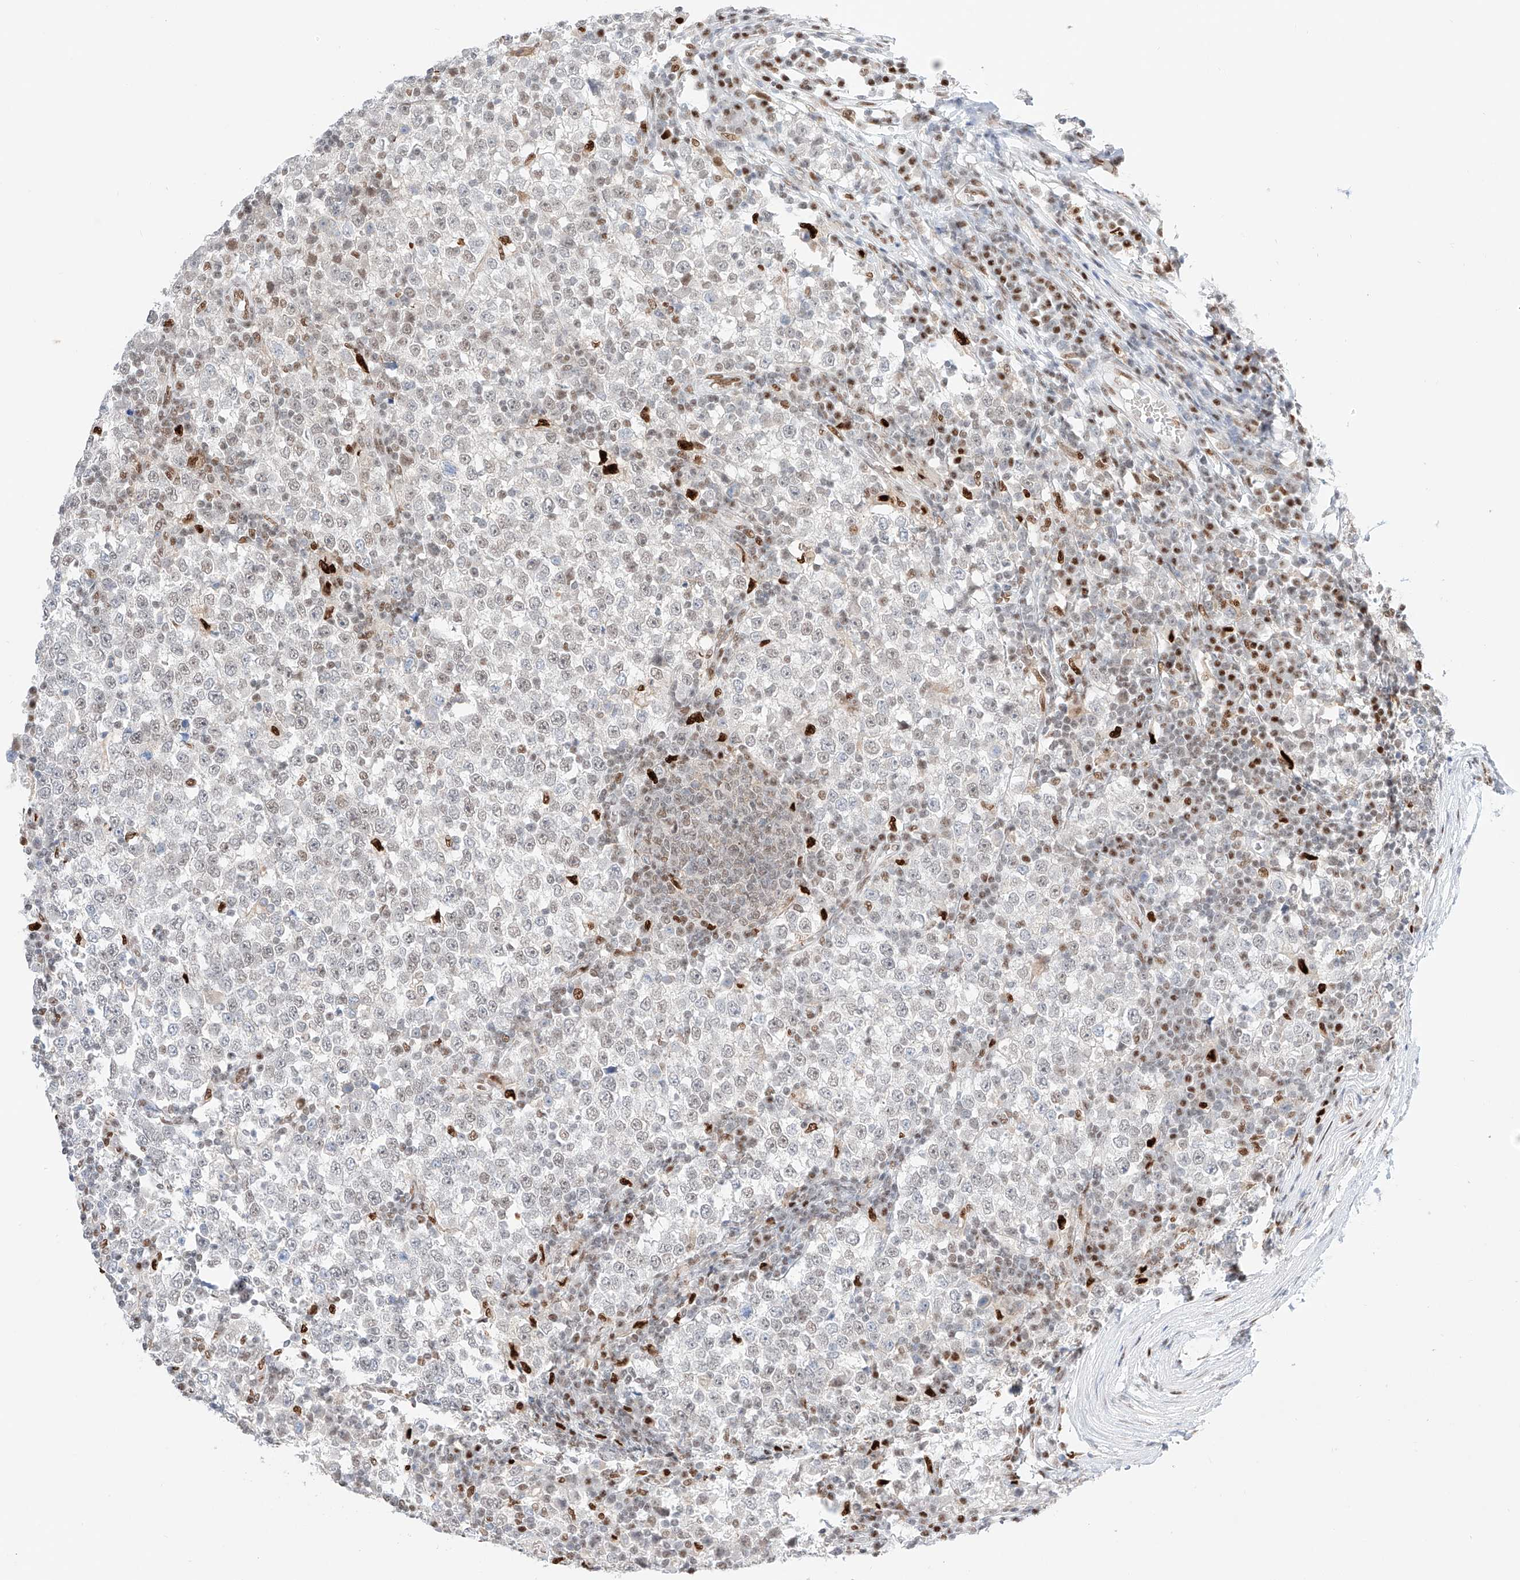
{"staining": {"intensity": "weak", "quantity": "<25%", "location": "nuclear"}, "tissue": "testis cancer", "cell_type": "Tumor cells", "image_type": "cancer", "snomed": [{"axis": "morphology", "description": "Seminoma, NOS"}, {"axis": "topography", "description": "Testis"}], "caption": "Immunohistochemistry histopathology image of neoplastic tissue: human testis cancer (seminoma) stained with DAB shows no significant protein positivity in tumor cells. (Brightfield microscopy of DAB (3,3'-diaminobenzidine) IHC at high magnification).", "gene": "APIP", "patient": {"sex": "male", "age": 65}}